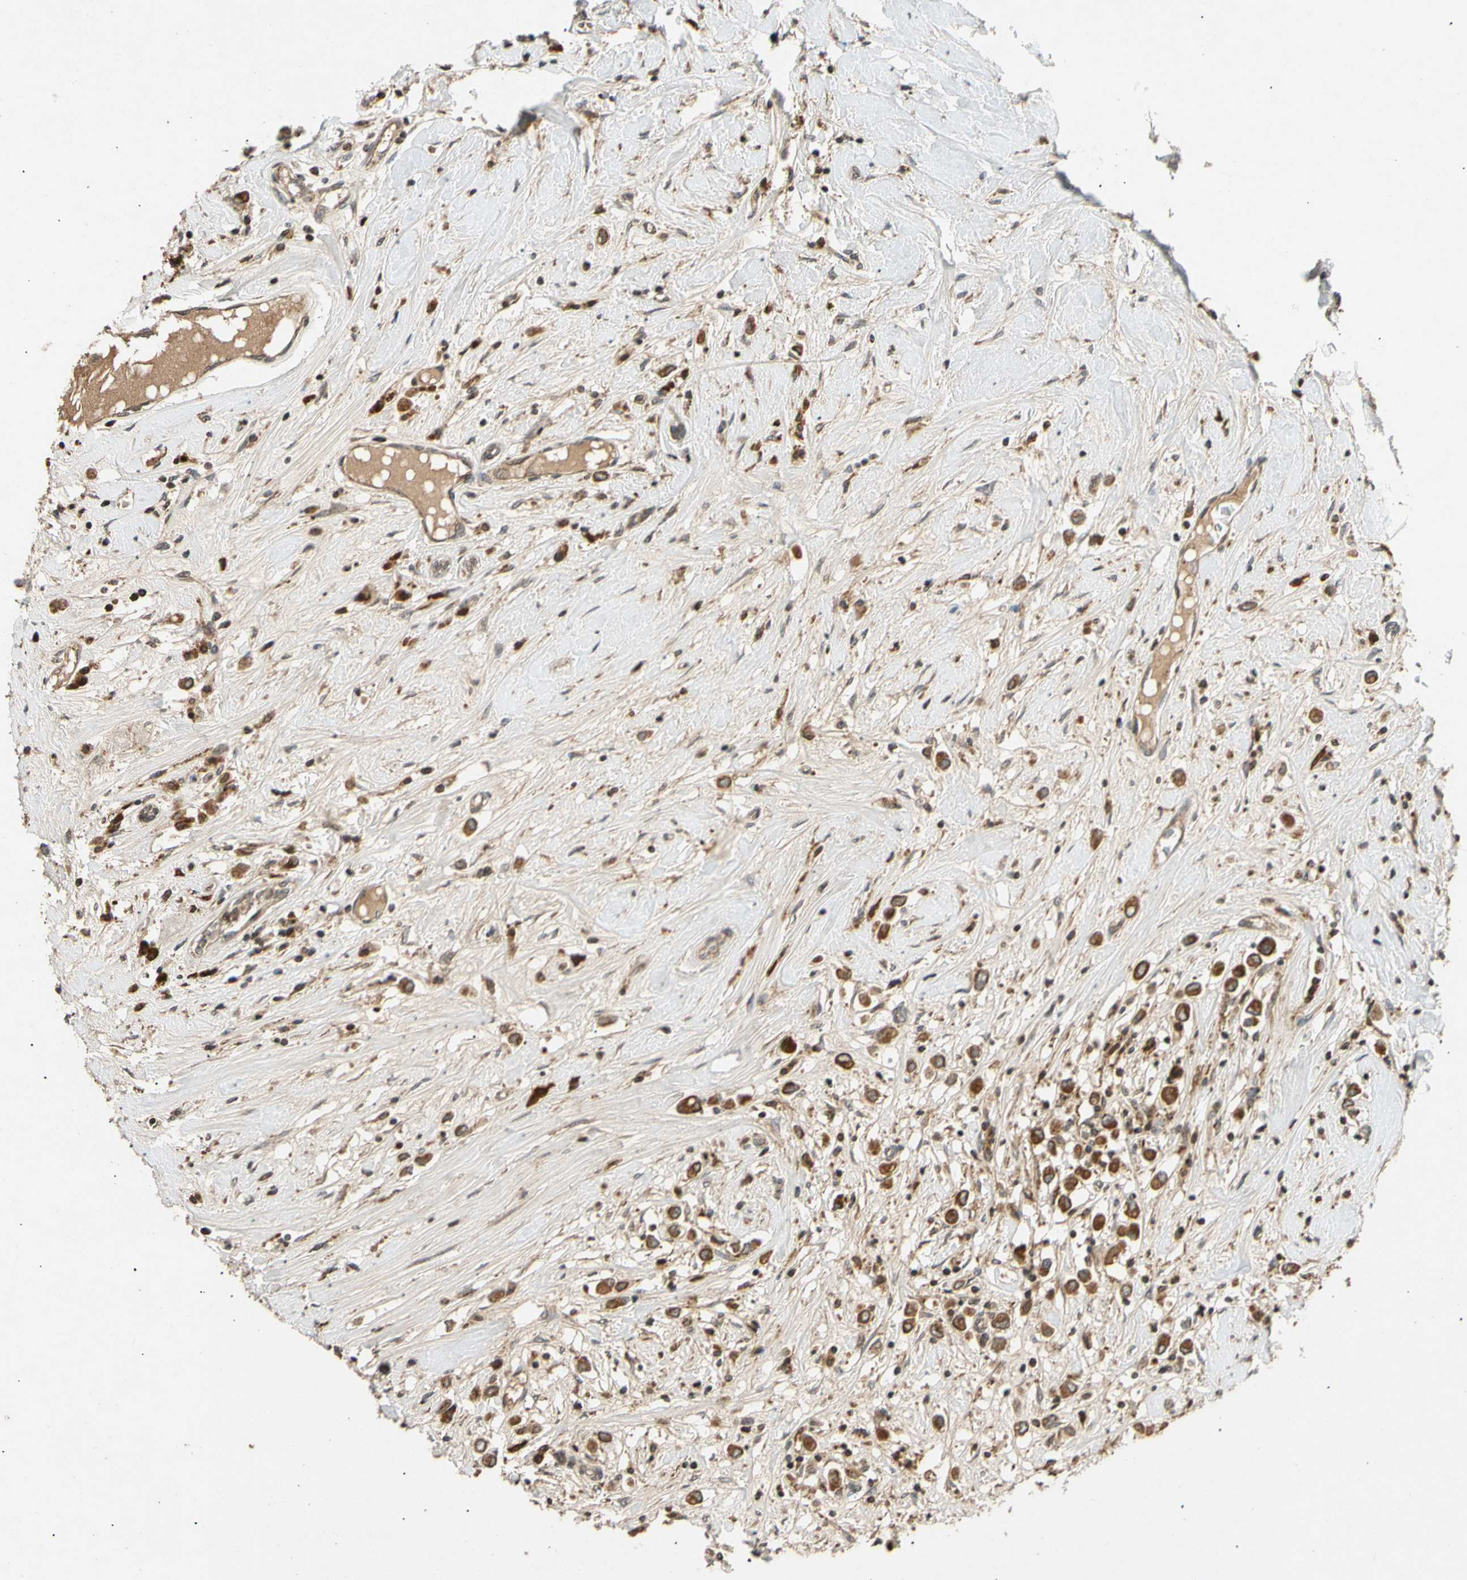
{"staining": {"intensity": "strong", "quantity": ">75%", "location": "cytoplasmic/membranous"}, "tissue": "breast cancer", "cell_type": "Tumor cells", "image_type": "cancer", "snomed": [{"axis": "morphology", "description": "Duct carcinoma"}, {"axis": "topography", "description": "Breast"}], "caption": "A histopathology image showing strong cytoplasmic/membranous expression in approximately >75% of tumor cells in breast cancer (invasive ductal carcinoma), as visualized by brown immunohistochemical staining.", "gene": "MRPS22", "patient": {"sex": "female", "age": 61}}